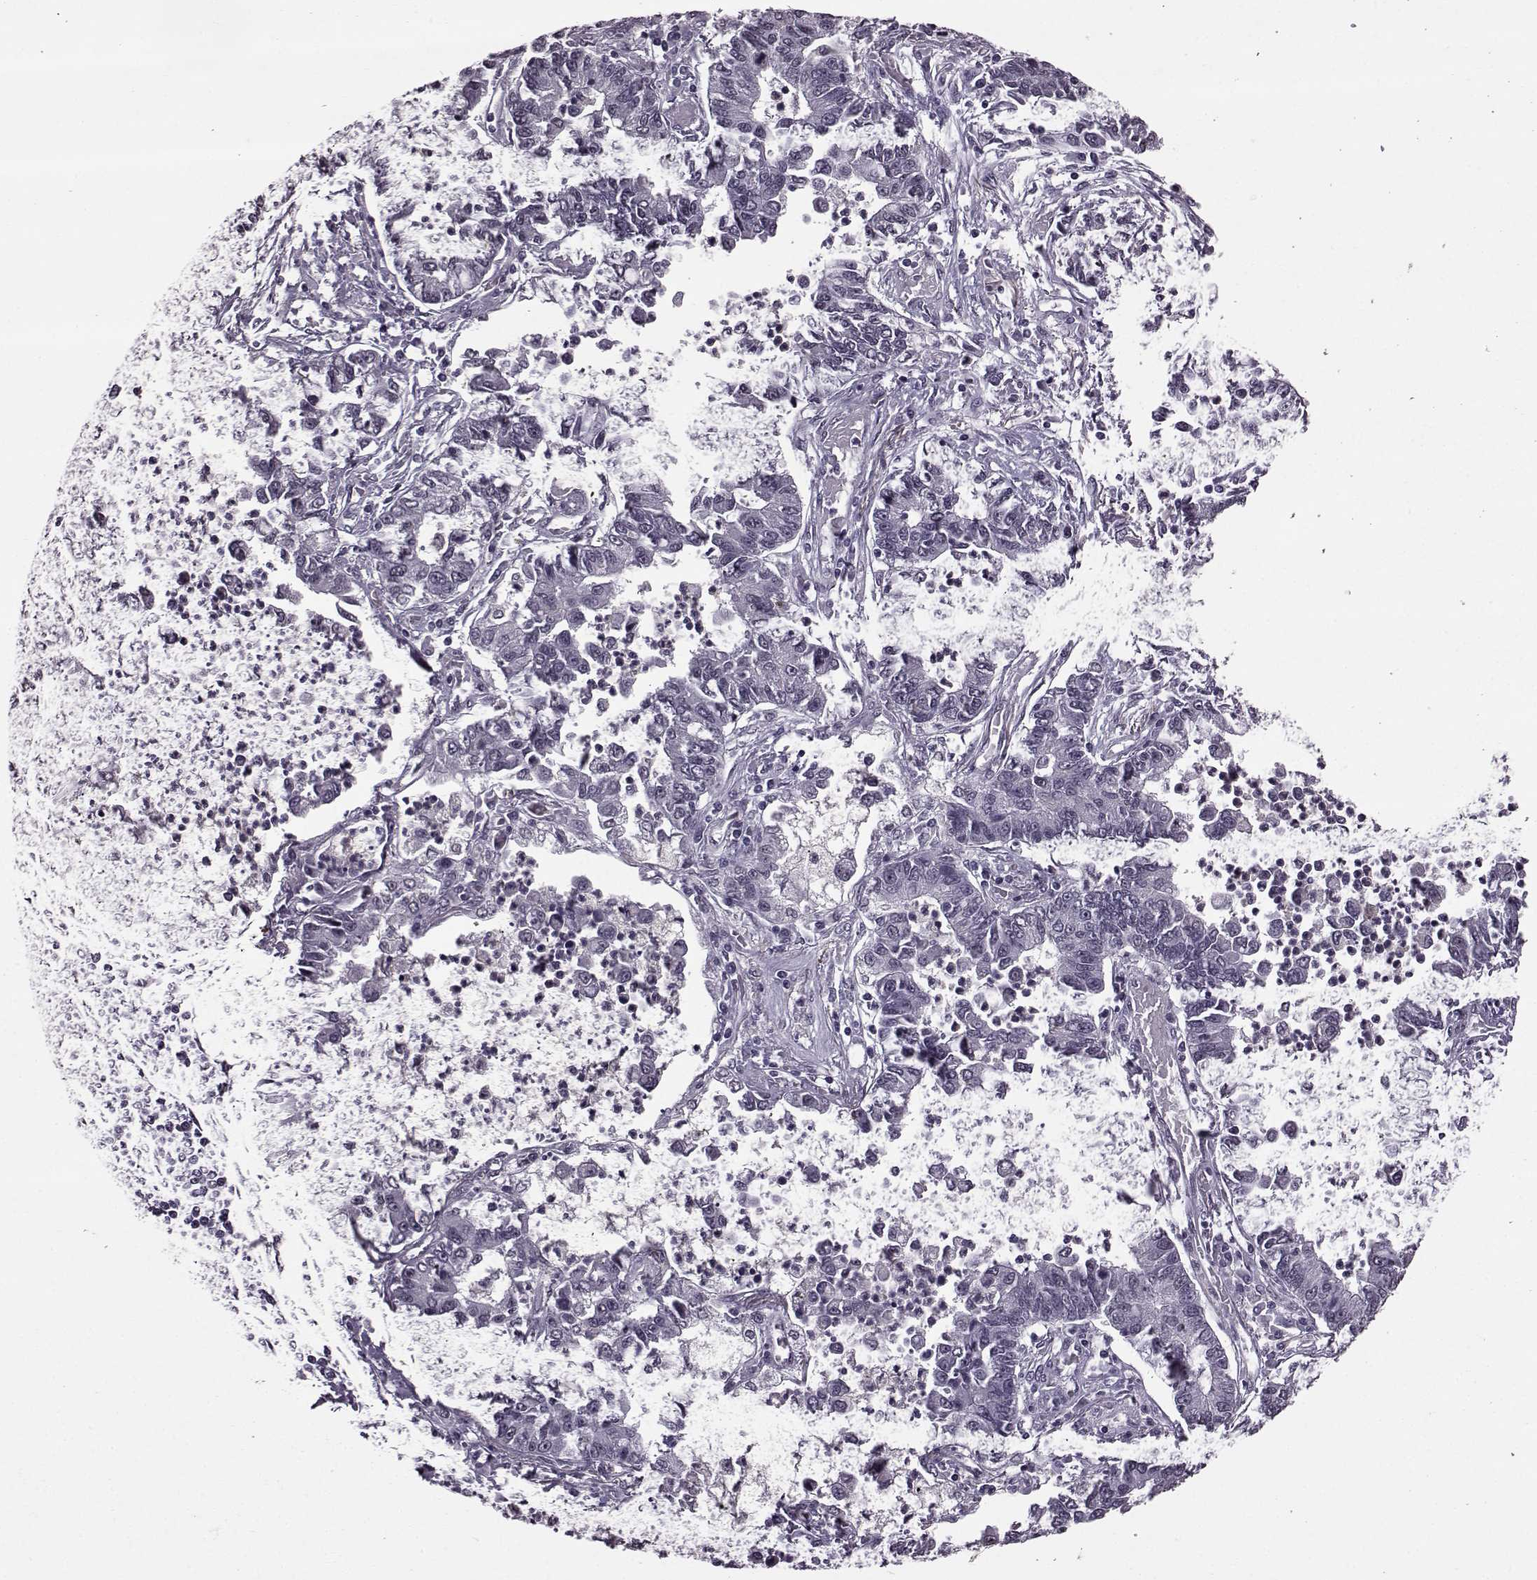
{"staining": {"intensity": "negative", "quantity": "none", "location": "none"}, "tissue": "lung cancer", "cell_type": "Tumor cells", "image_type": "cancer", "snomed": [{"axis": "morphology", "description": "Adenocarcinoma, NOS"}, {"axis": "topography", "description": "Lung"}], "caption": "Adenocarcinoma (lung) was stained to show a protein in brown. There is no significant positivity in tumor cells.", "gene": "SLC28A2", "patient": {"sex": "female", "age": 57}}